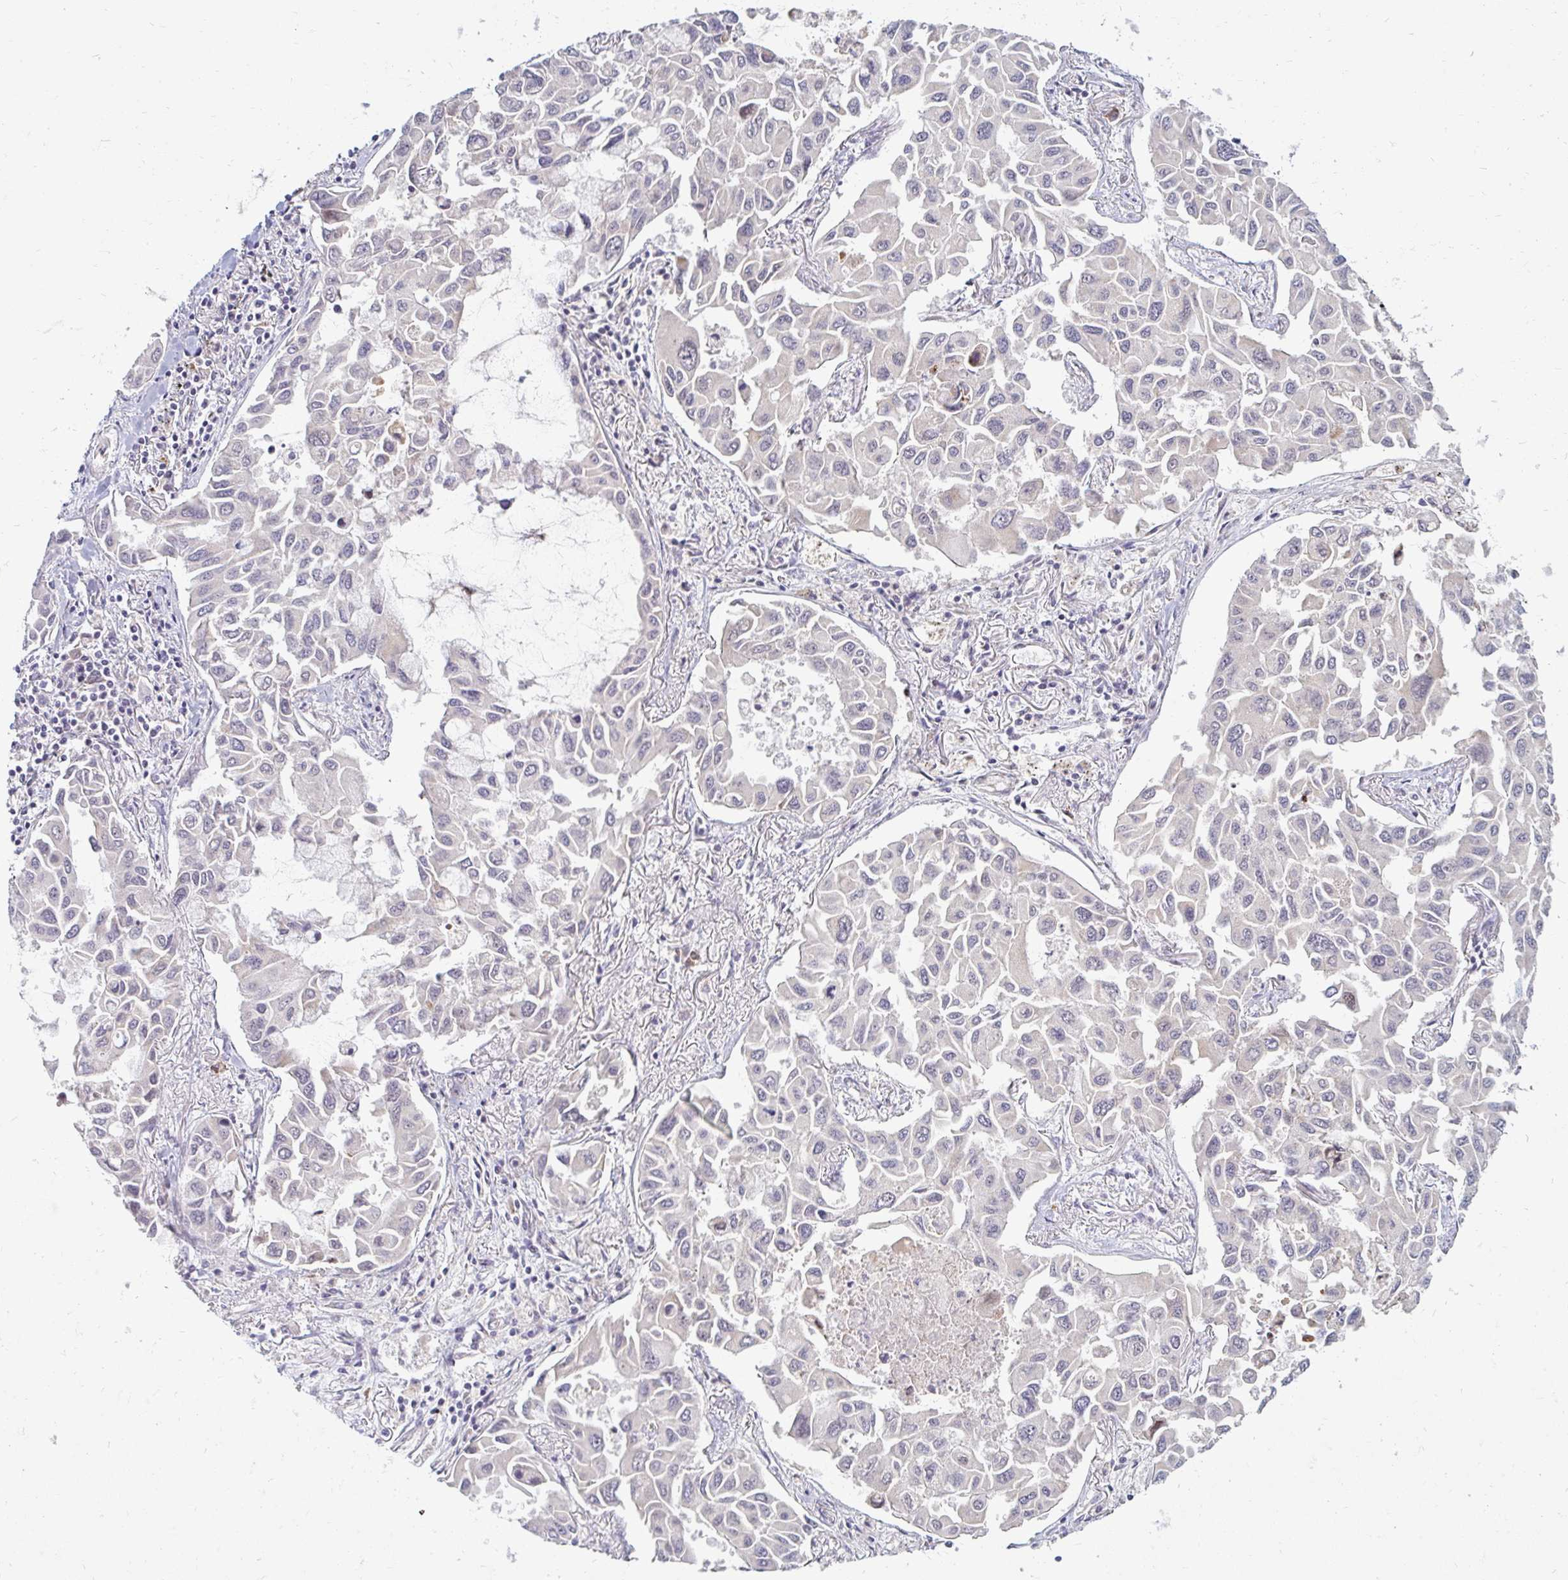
{"staining": {"intensity": "negative", "quantity": "none", "location": "none"}, "tissue": "lung cancer", "cell_type": "Tumor cells", "image_type": "cancer", "snomed": [{"axis": "morphology", "description": "Adenocarcinoma, NOS"}, {"axis": "topography", "description": "Lung"}], "caption": "Photomicrograph shows no significant protein staining in tumor cells of lung adenocarcinoma.", "gene": "DDN", "patient": {"sex": "male", "age": 64}}